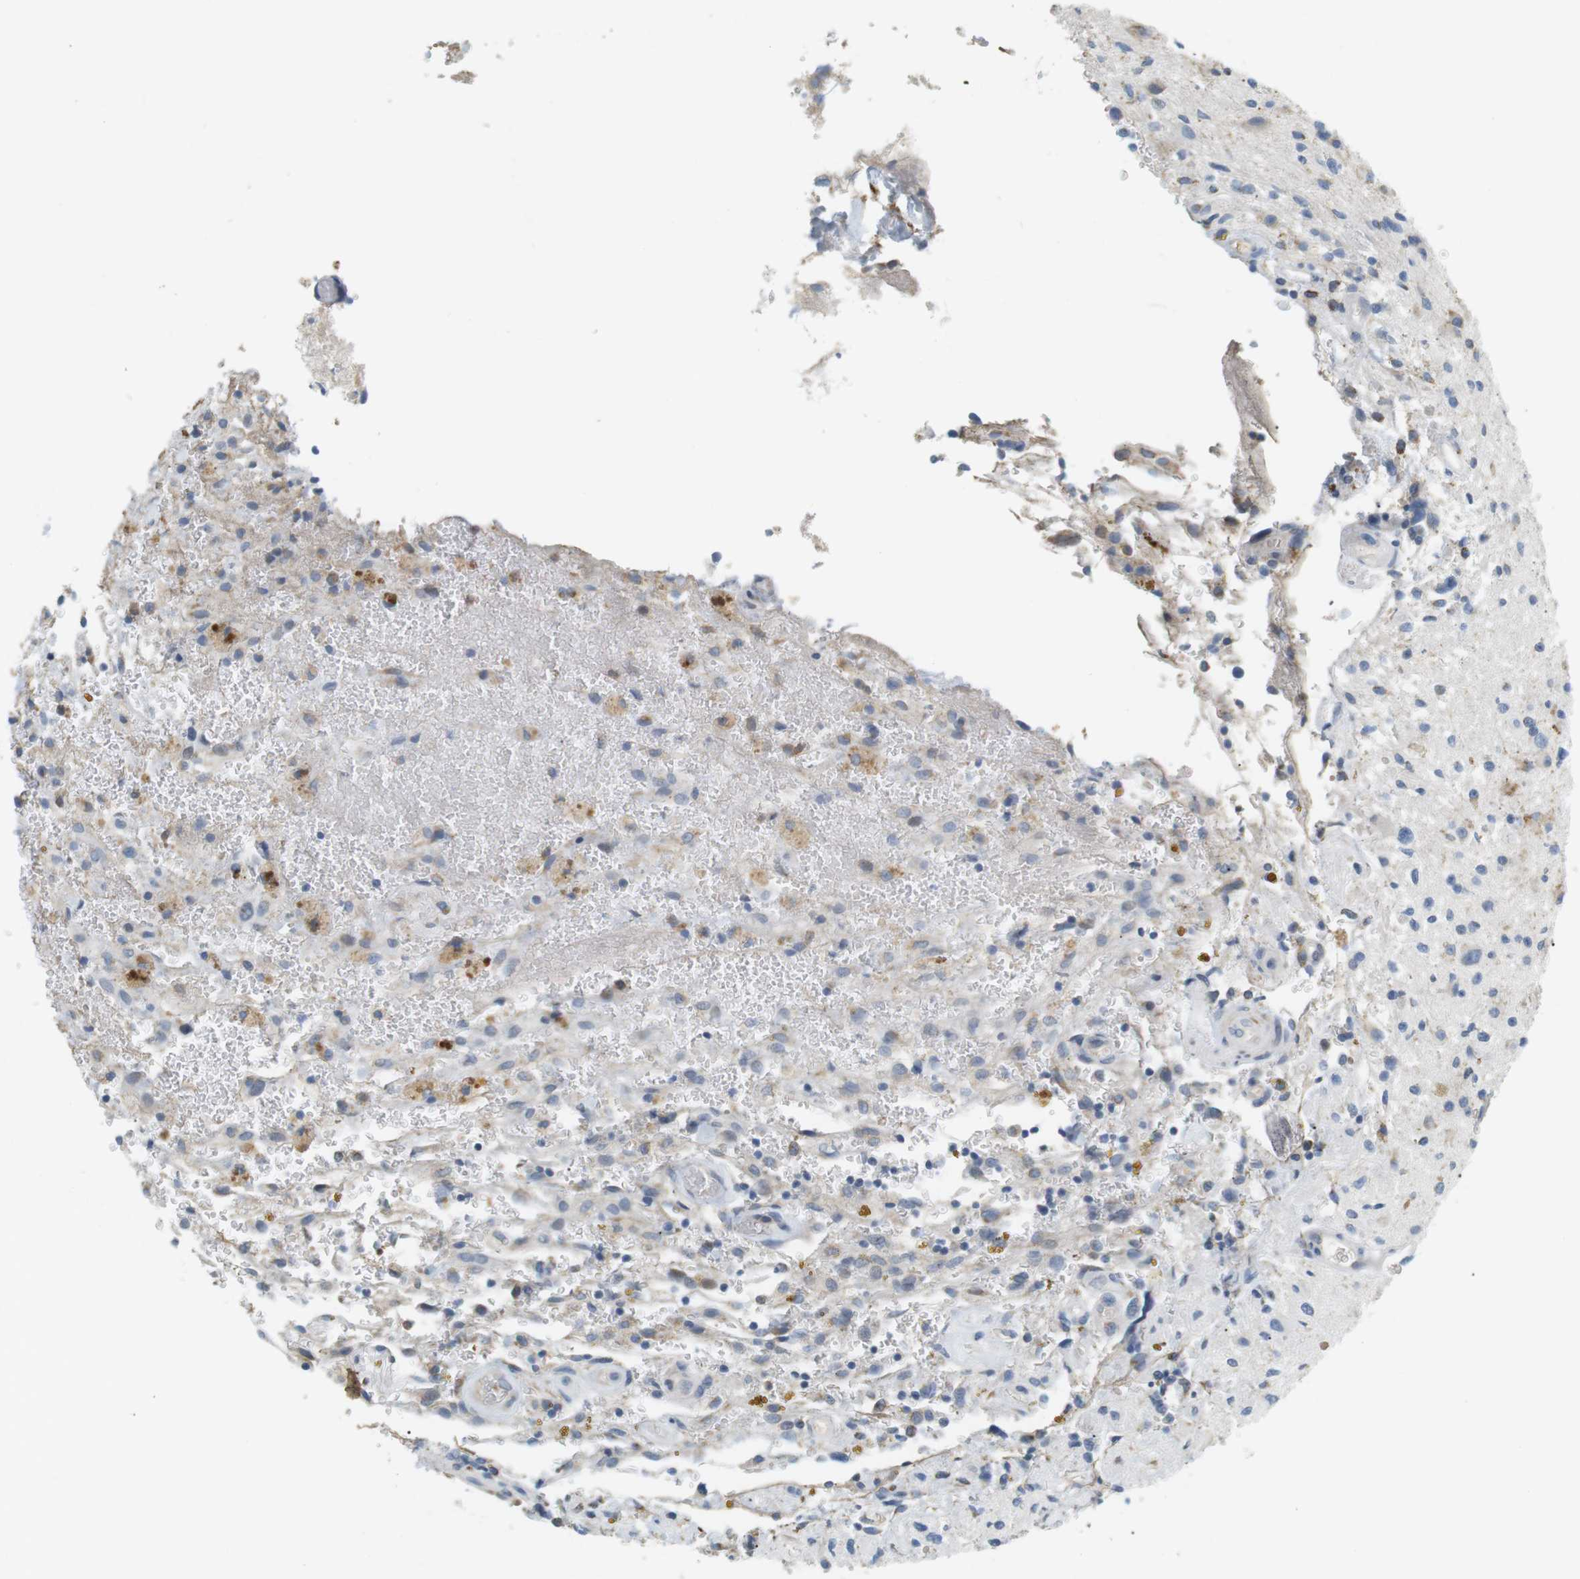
{"staining": {"intensity": "moderate", "quantity": "<25%", "location": "cytoplasmic/membranous"}, "tissue": "glioma", "cell_type": "Tumor cells", "image_type": "cancer", "snomed": [{"axis": "morphology", "description": "Glioma, malignant, High grade"}, {"axis": "topography", "description": "Brain"}], "caption": "Glioma stained with IHC shows moderate cytoplasmic/membranous positivity in approximately <25% of tumor cells. (DAB IHC, brown staining for protein, blue staining for nuclei).", "gene": "CD300E", "patient": {"sex": "male", "age": 33}}